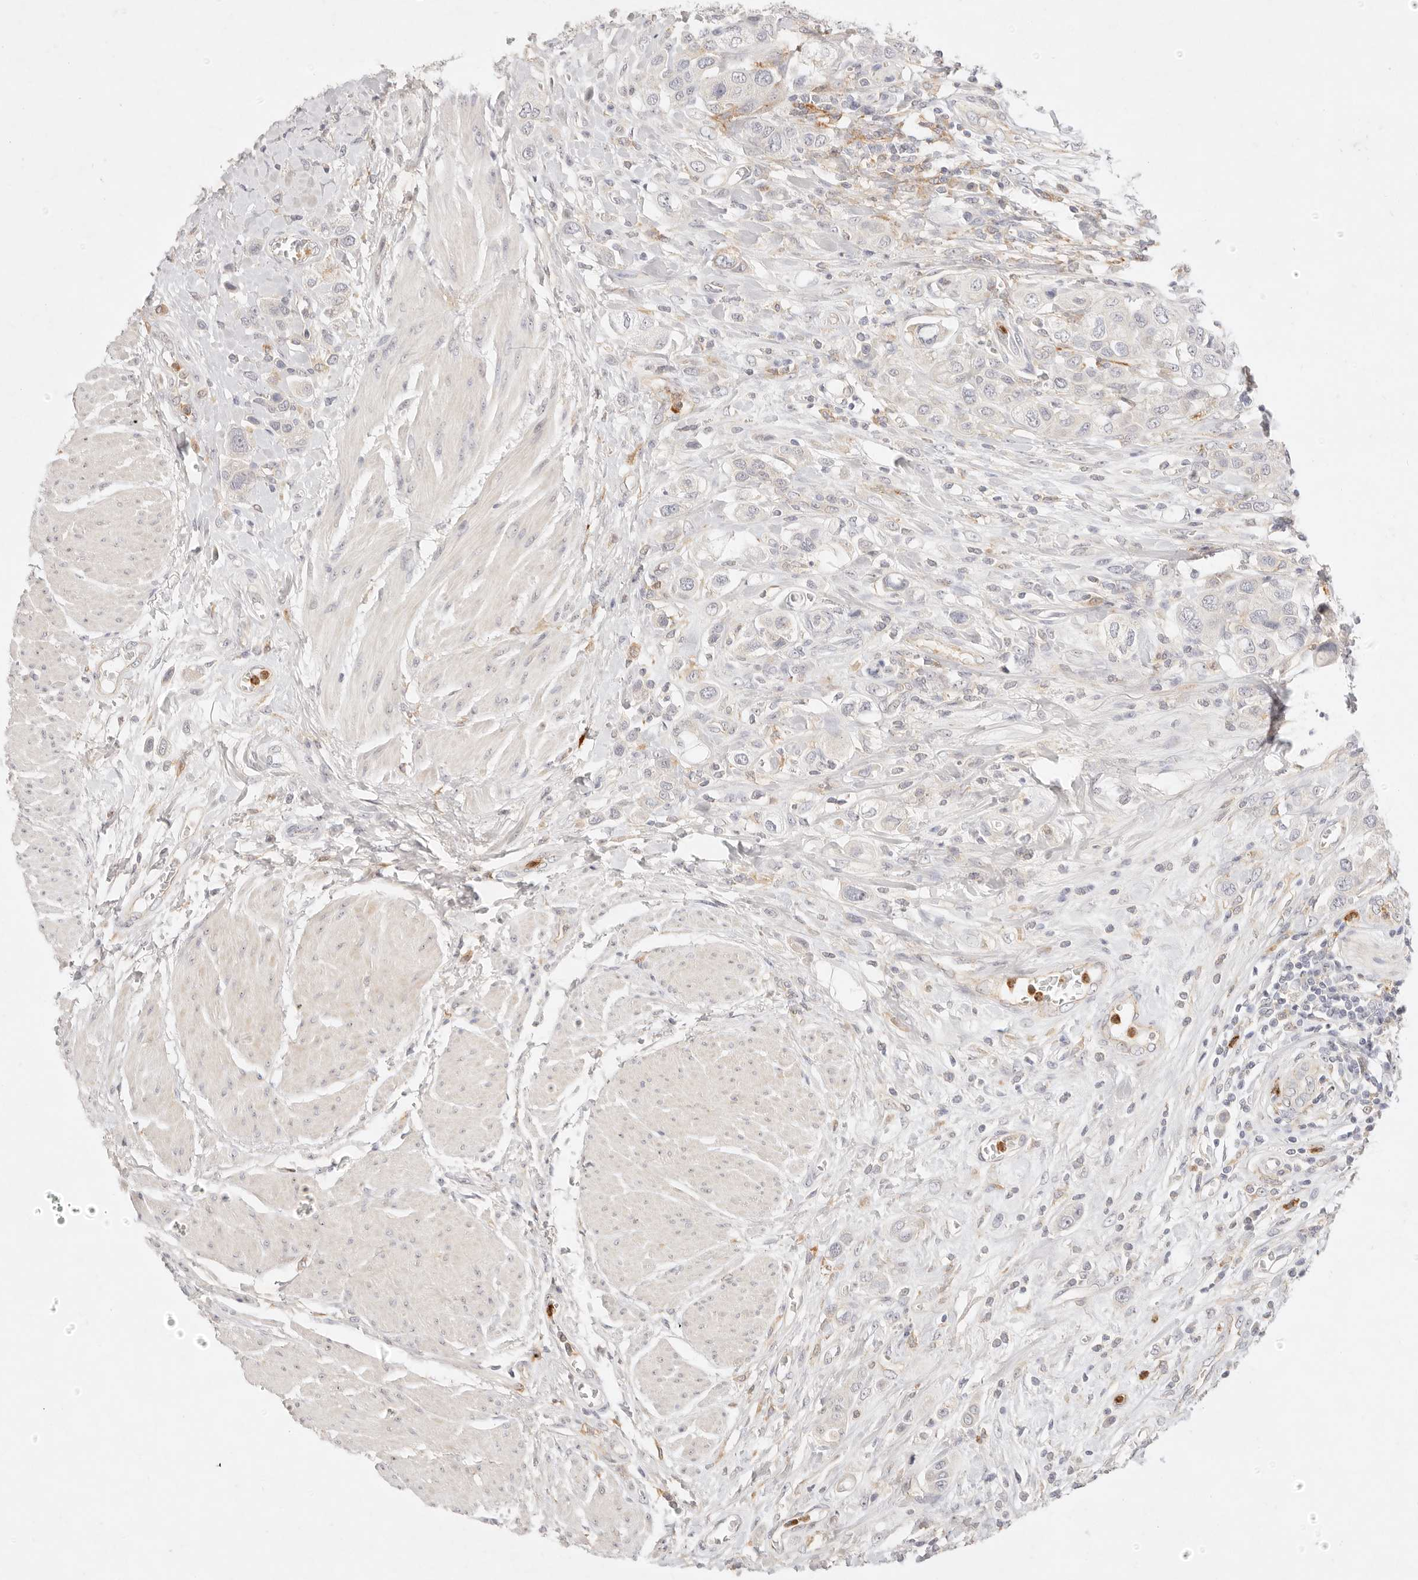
{"staining": {"intensity": "negative", "quantity": "none", "location": "none"}, "tissue": "urothelial cancer", "cell_type": "Tumor cells", "image_type": "cancer", "snomed": [{"axis": "morphology", "description": "Urothelial carcinoma, High grade"}, {"axis": "topography", "description": "Urinary bladder"}], "caption": "Immunohistochemical staining of urothelial cancer shows no significant positivity in tumor cells. Brightfield microscopy of IHC stained with DAB (3,3'-diaminobenzidine) (brown) and hematoxylin (blue), captured at high magnification.", "gene": "GPR84", "patient": {"sex": "male", "age": 50}}